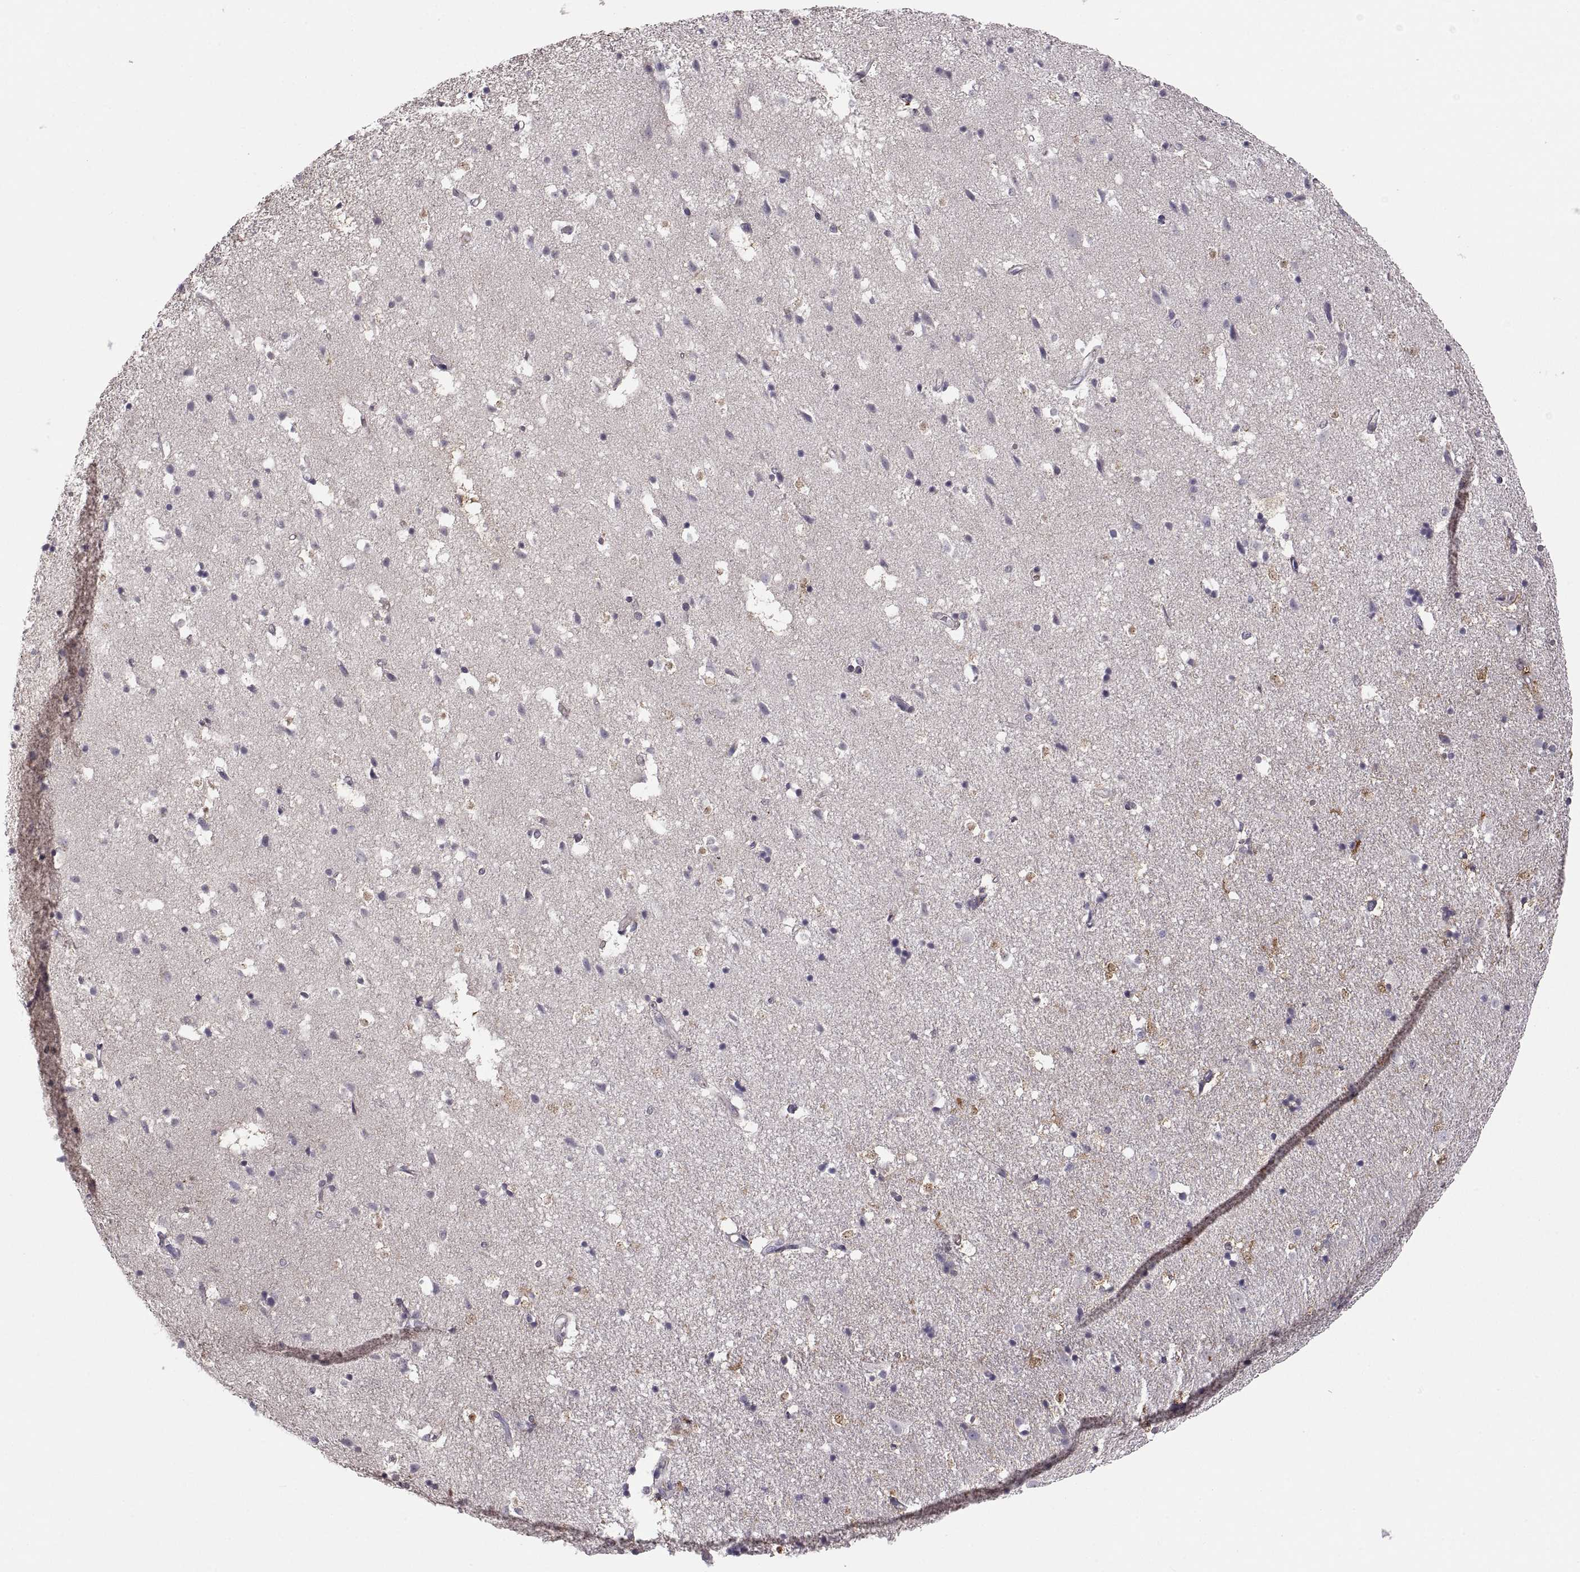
{"staining": {"intensity": "weak", "quantity": "<25%", "location": "cytoplasmic/membranous"}, "tissue": "hippocampus", "cell_type": "Glial cells", "image_type": "normal", "snomed": [{"axis": "morphology", "description": "Normal tissue, NOS"}, {"axis": "topography", "description": "Hippocampus"}], "caption": "The photomicrograph demonstrates no staining of glial cells in normal hippocampus.", "gene": "EZR", "patient": {"sex": "male", "age": 49}}